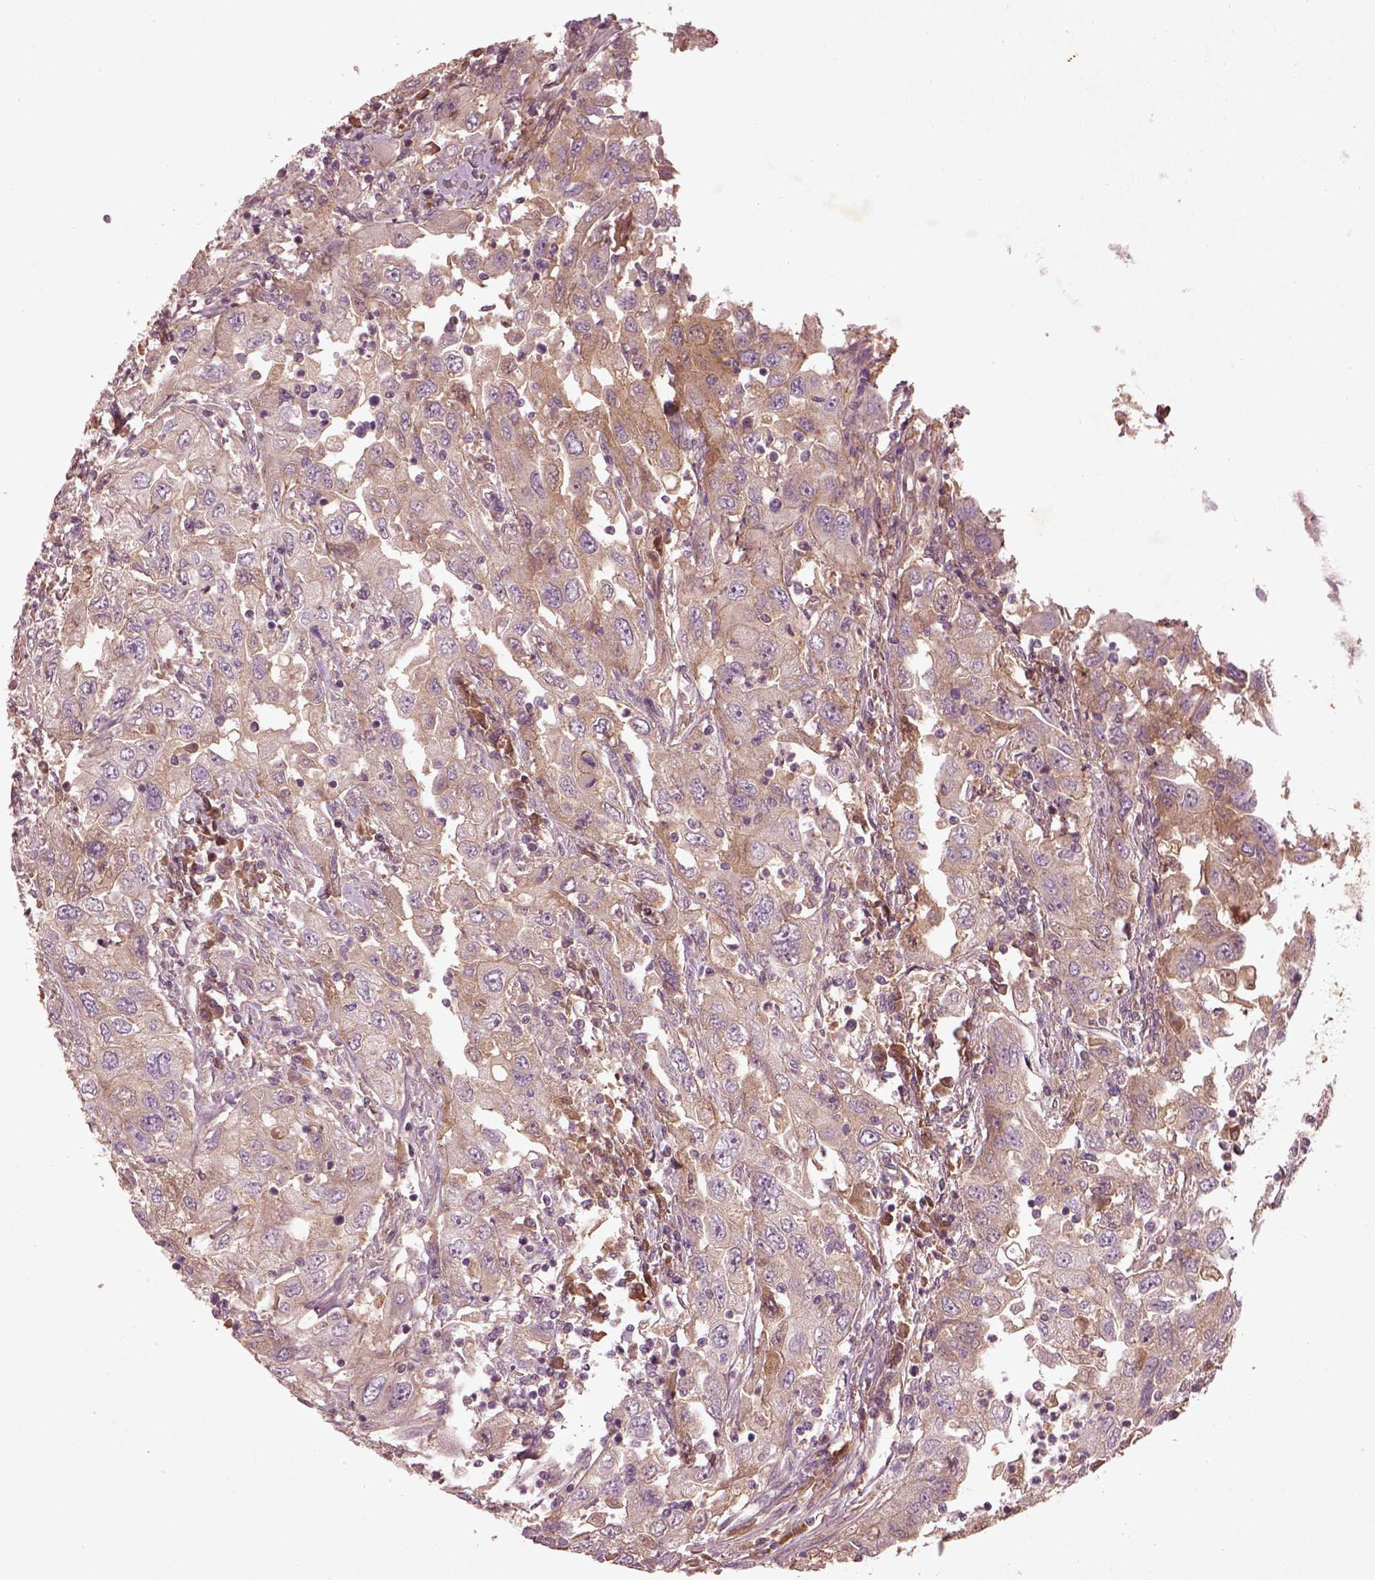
{"staining": {"intensity": "weak", "quantity": ">75%", "location": "cytoplasmic/membranous"}, "tissue": "urothelial cancer", "cell_type": "Tumor cells", "image_type": "cancer", "snomed": [{"axis": "morphology", "description": "Urothelial carcinoma, High grade"}, {"axis": "topography", "description": "Urinary bladder"}], "caption": "A low amount of weak cytoplasmic/membranous staining is present in about >75% of tumor cells in urothelial carcinoma (high-grade) tissue. Using DAB (brown) and hematoxylin (blue) stains, captured at high magnification using brightfield microscopy.", "gene": "FAM234A", "patient": {"sex": "male", "age": 76}}